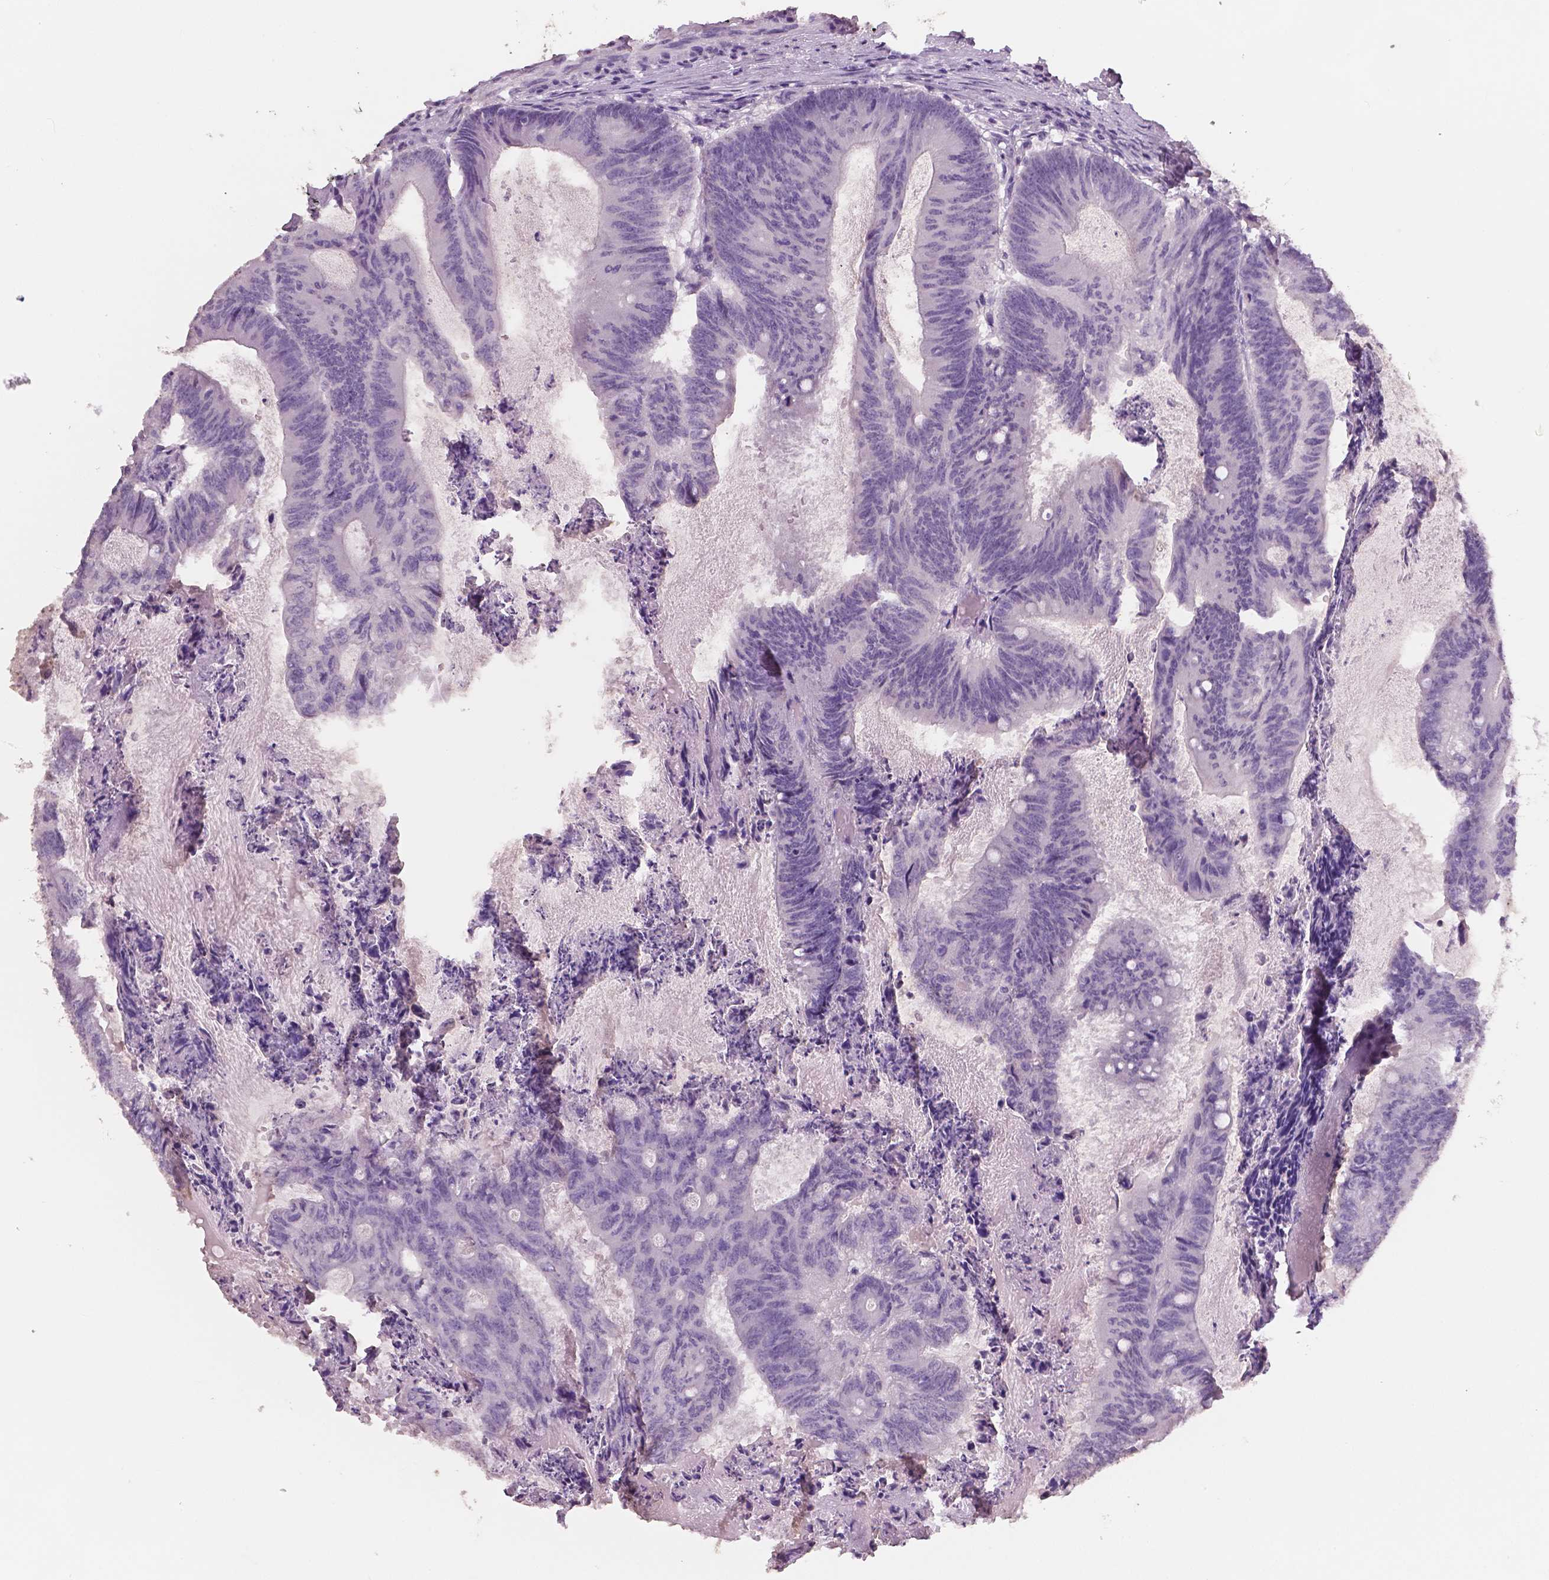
{"staining": {"intensity": "negative", "quantity": "none", "location": "none"}, "tissue": "colorectal cancer", "cell_type": "Tumor cells", "image_type": "cancer", "snomed": [{"axis": "morphology", "description": "Adenocarcinoma, NOS"}, {"axis": "topography", "description": "Colon"}], "caption": "A high-resolution histopathology image shows immunohistochemistry (IHC) staining of colorectal cancer (adenocarcinoma), which shows no significant staining in tumor cells.", "gene": "NECAB1", "patient": {"sex": "female", "age": 70}}